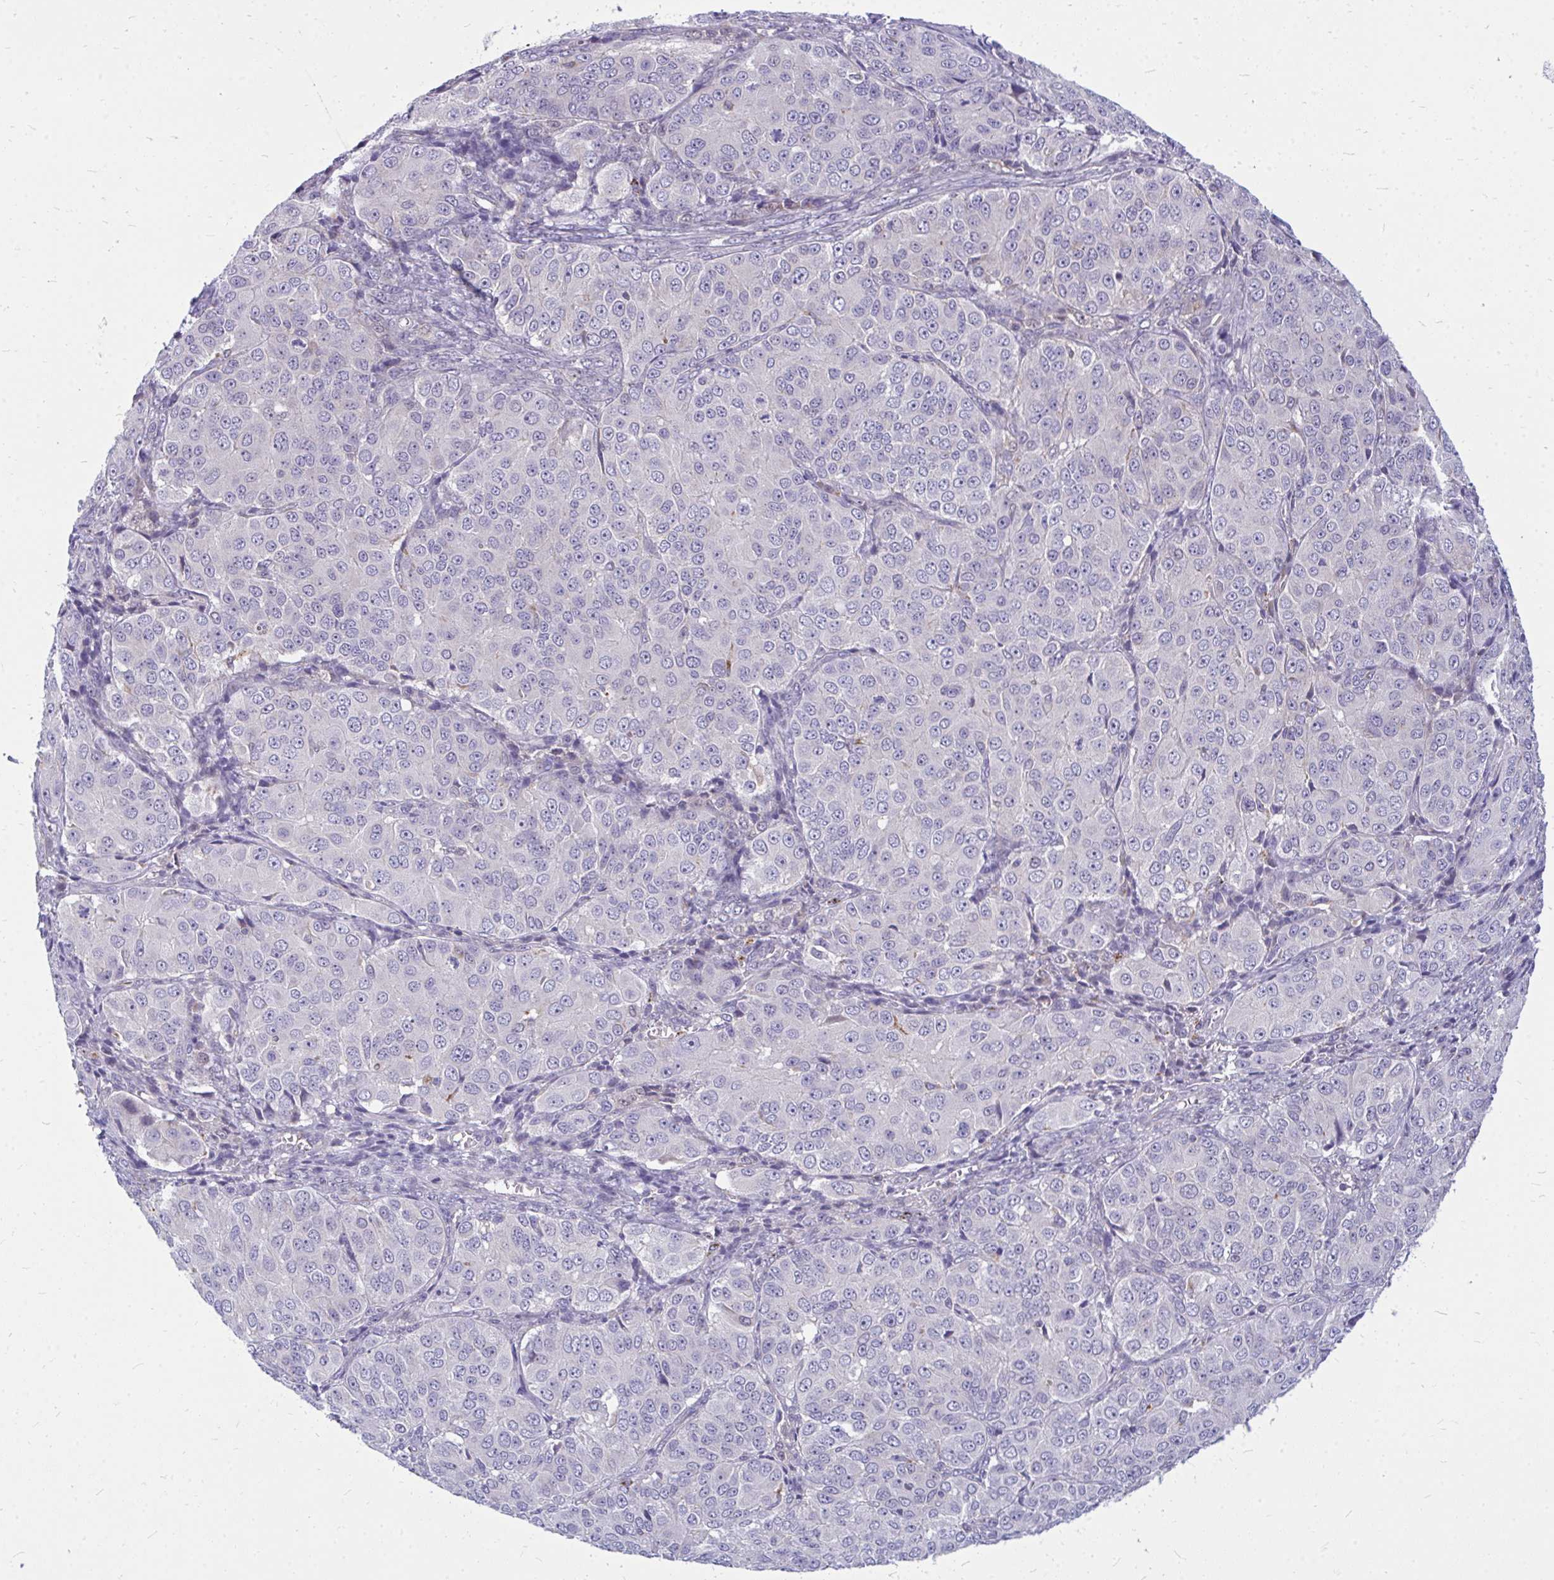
{"staining": {"intensity": "negative", "quantity": "none", "location": "none"}, "tissue": "ovarian cancer", "cell_type": "Tumor cells", "image_type": "cancer", "snomed": [{"axis": "morphology", "description": "Carcinoma, endometroid"}, {"axis": "topography", "description": "Ovary"}], "caption": "Tumor cells show no significant expression in endometroid carcinoma (ovarian).", "gene": "ZSCAN25", "patient": {"sex": "female", "age": 51}}